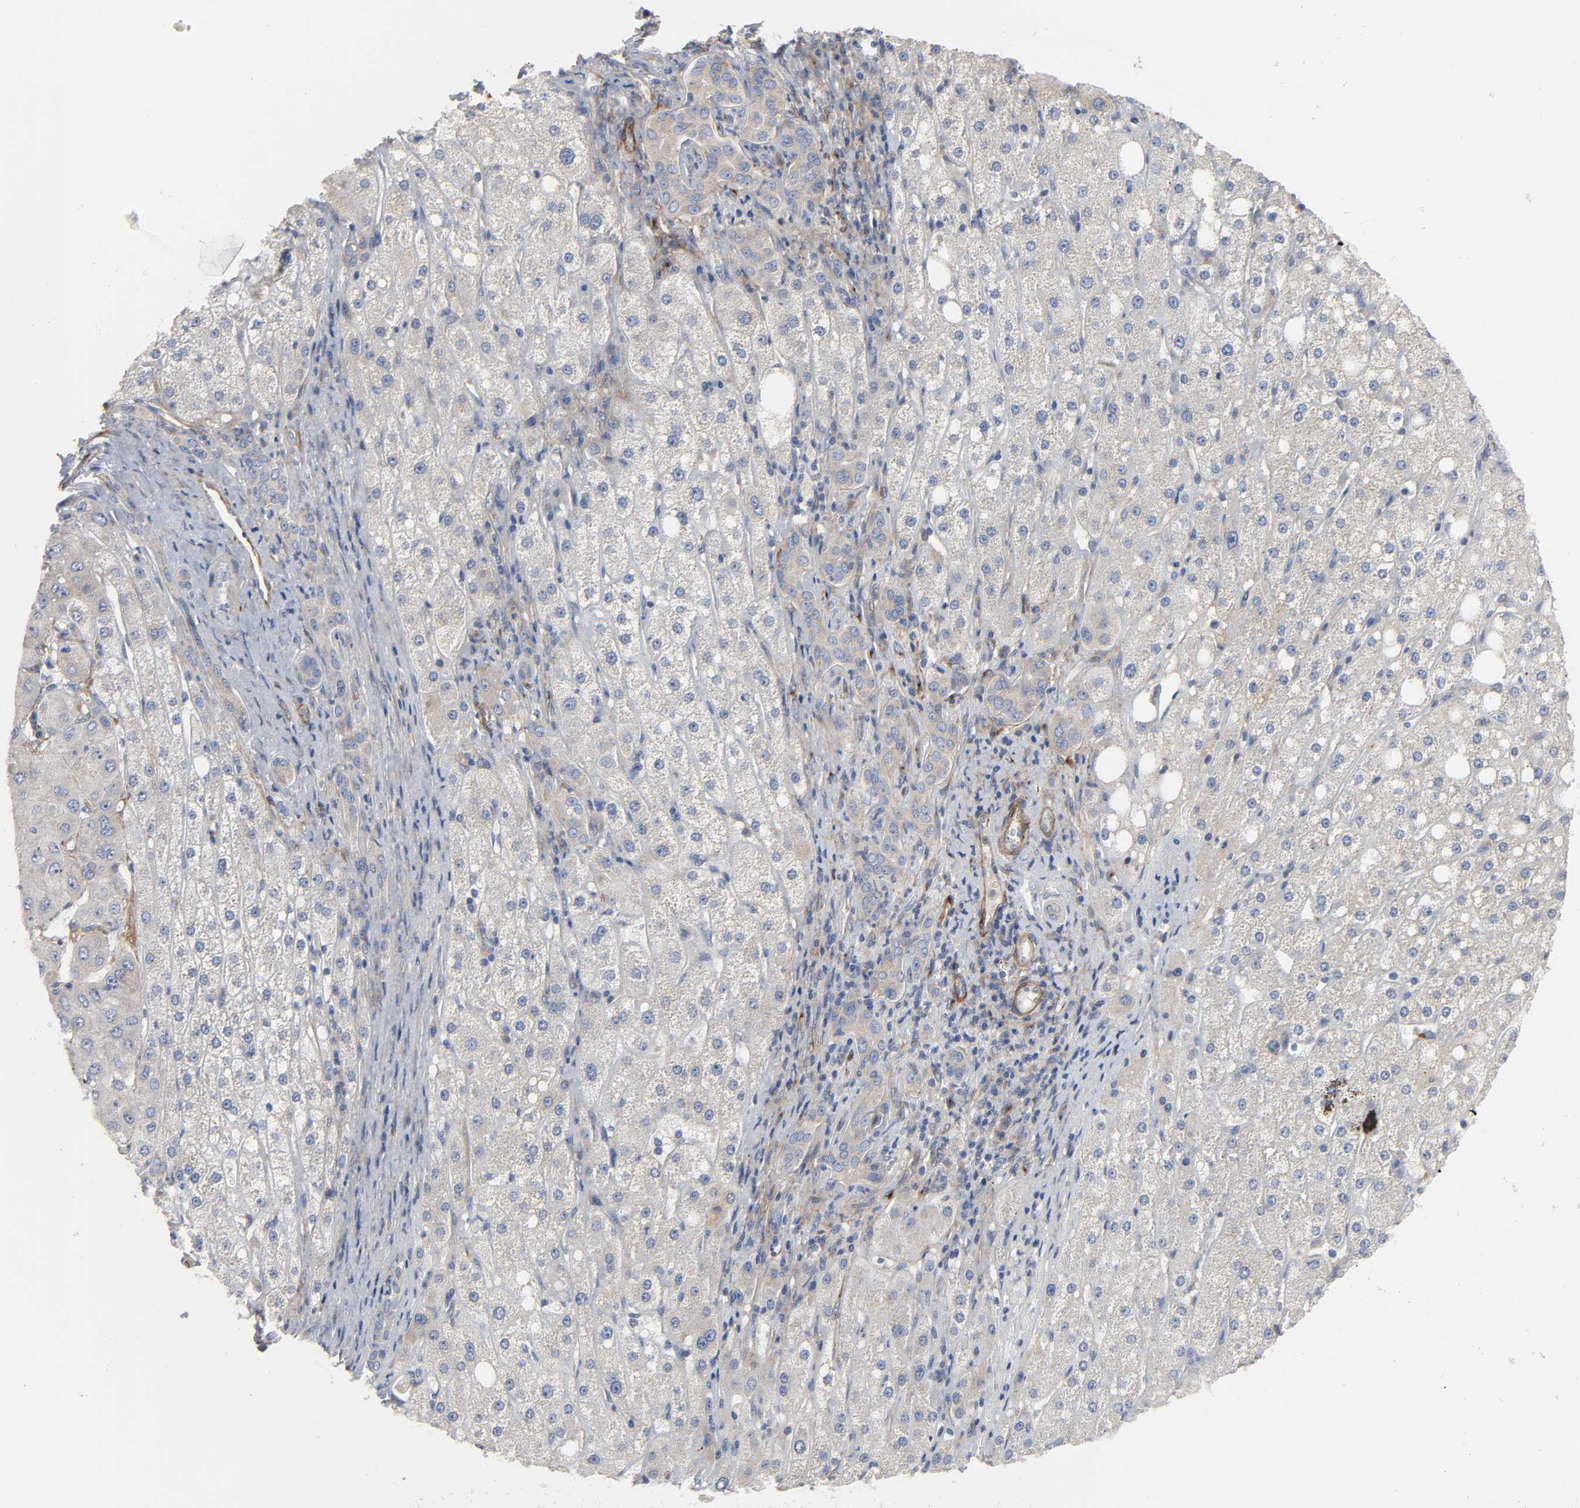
{"staining": {"intensity": "negative", "quantity": "none", "location": "none"}, "tissue": "liver cancer", "cell_type": "Tumor cells", "image_type": "cancer", "snomed": [{"axis": "morphology", "description": "Carcinoma, Hepatocellular, NOS"}, {"axis": "topography", "description": "Liver"}], "caption": "IHC micrograph of human liver cancer (hepatocellular carcinoma) stained for a protein (brown), which exhibits no expression in tumor cells.", "gene": "ARHGAP1", "patient": {"sex": "male", "age": 80}}